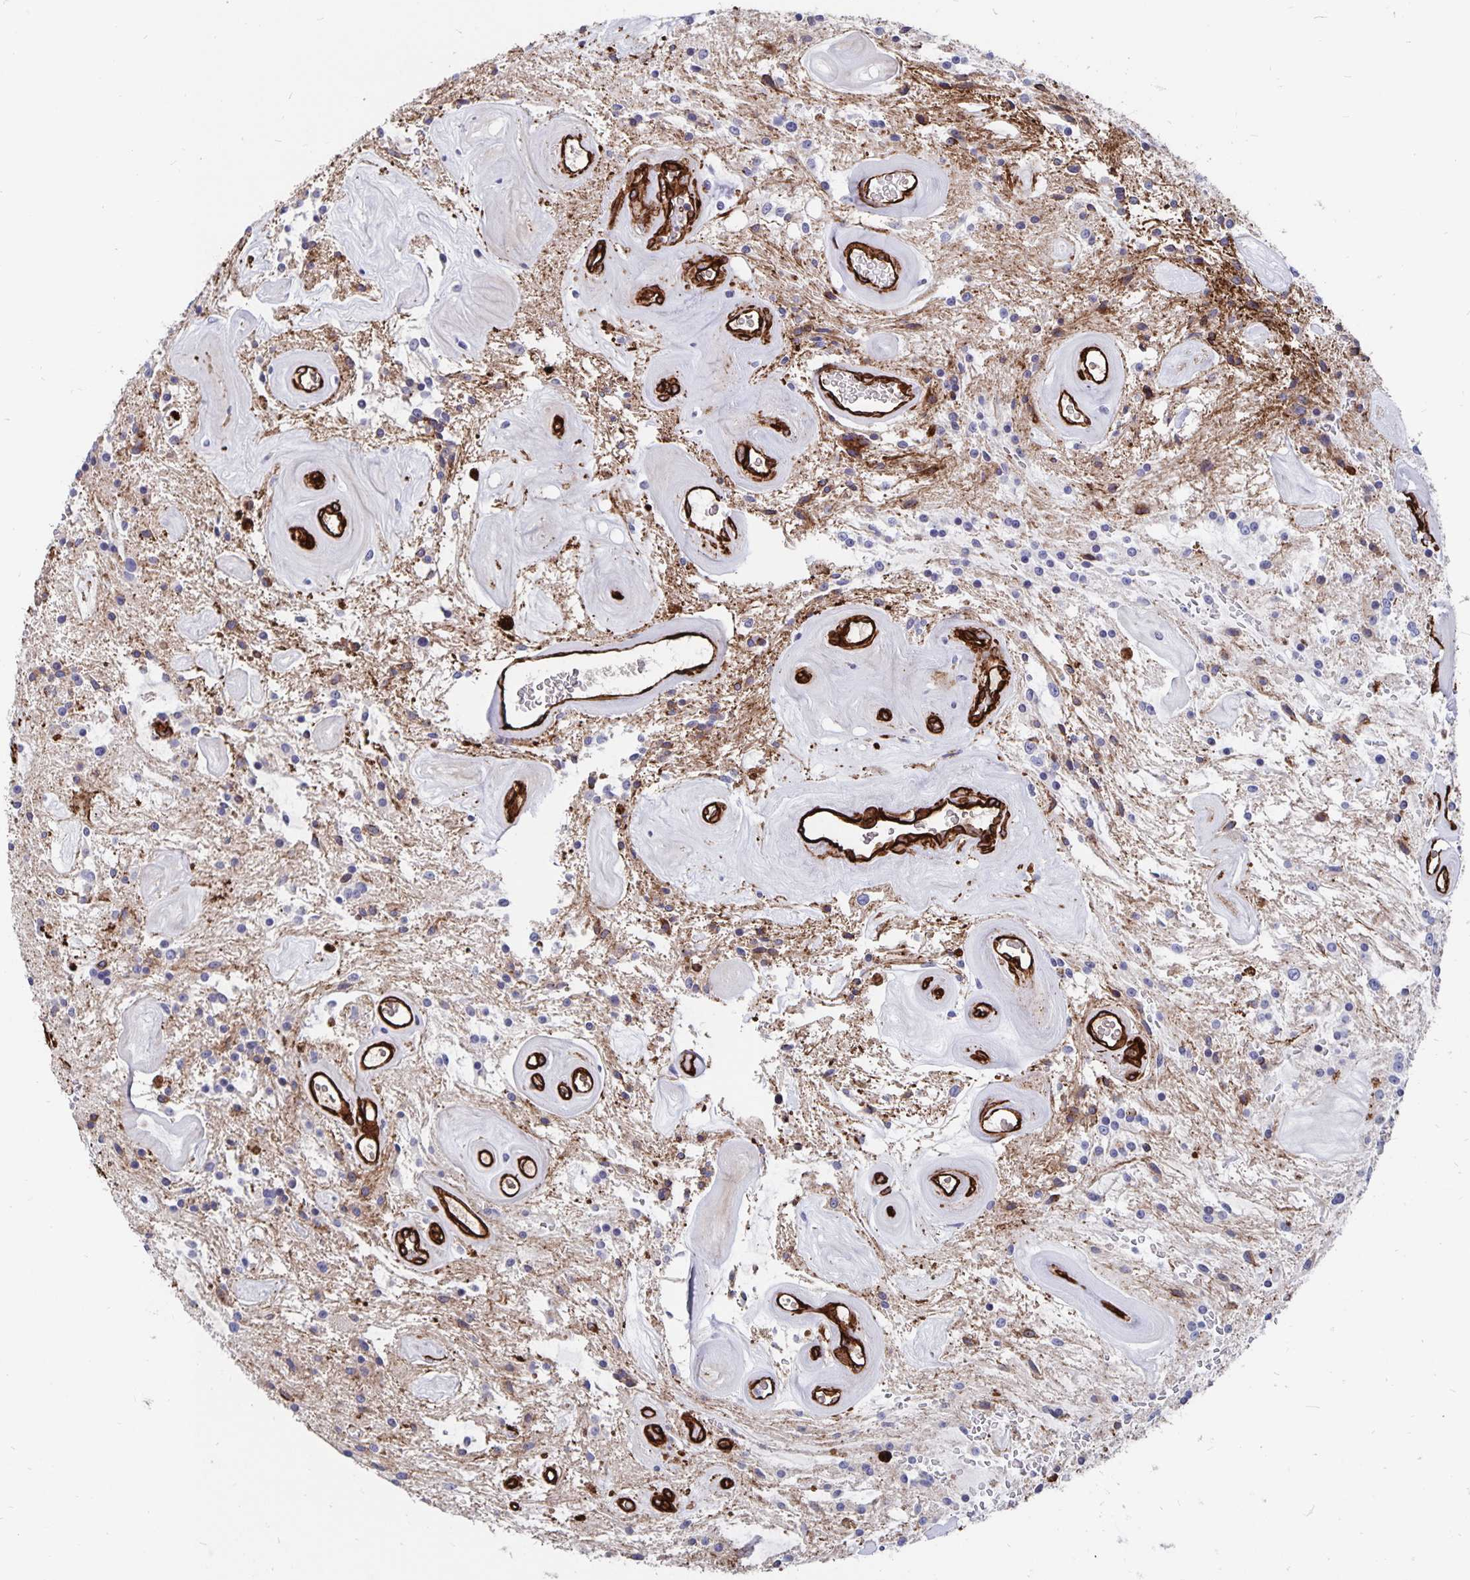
{"staining": {"intensity": "negative", "quantity": "none", "location": "none"}, "tissue": "glioma", "cell_type": "Tumor cells", "image_type": "cancer", "snomed": [{"axis": "morphology", "description": "Glioma, malignant, Low grade"}, {"axis": "topography", "description": "Cerebellum"}], "caption": "Malignant glioma (low-grade) stained for a protein using immunohistochemistry demonstrates no expression tumor cells.", "gene": "DCHS2", "patient": {"sex": "female", "age": 14}}